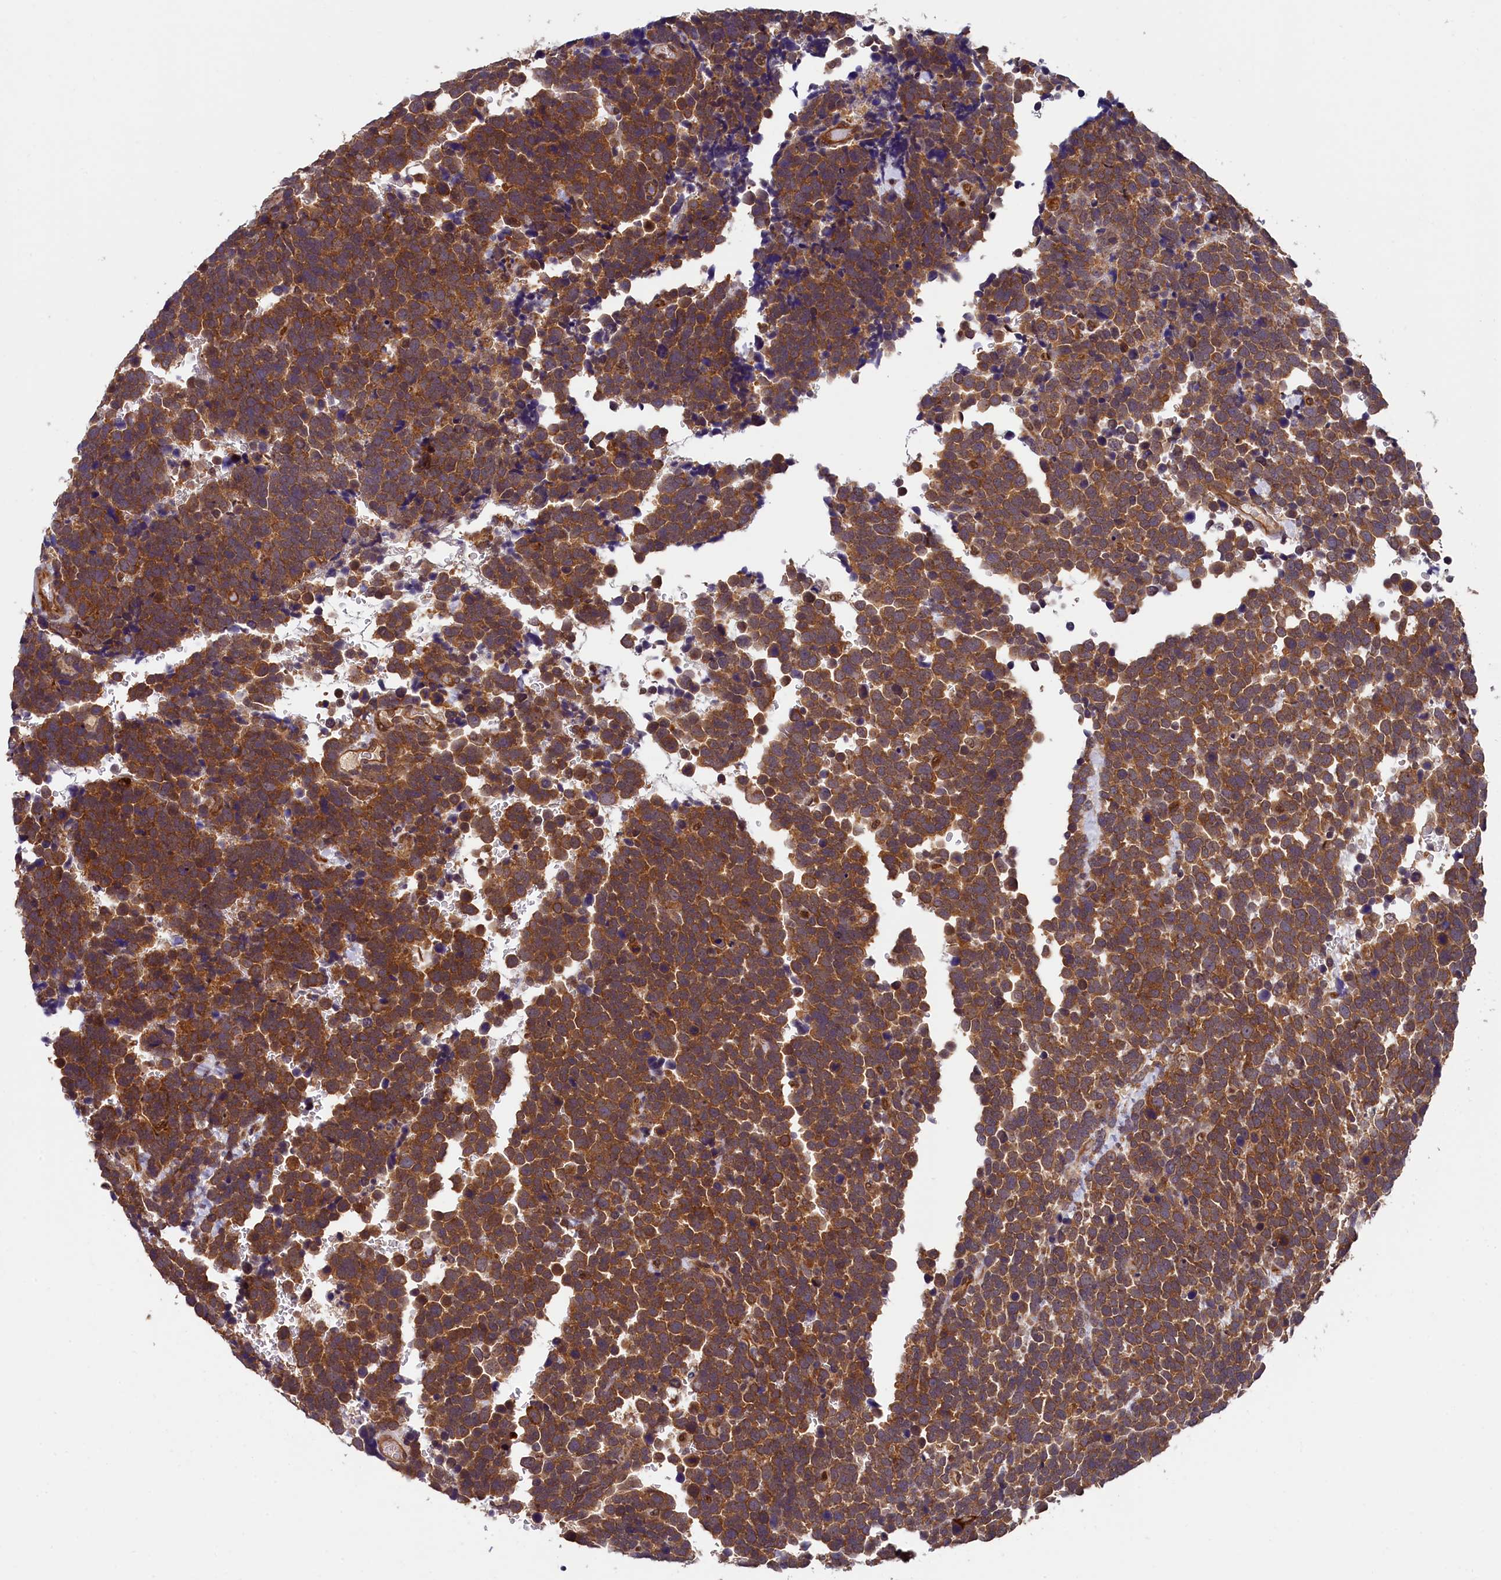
{"staining": {"intensity": "moderate", "quantity": ">75%", "location": "cytoplasmic/membranous"}, "tissue": "urothelial cancer", "cell_type": "Tumor cells", "image_type": "cancer", "snomed": [{"axis": "morphology", "description": "Urothelial carcinoma, High grade"}, {"axis": "topography", "description": "Urinary bladder"}], "caption": "Immunohistochemistry (IHC) image of human urothelial cancer stained for a protein (brown), which exhibits medium levels of moderate cytoplasmic/membranous staining in approximately >75% of tumor cells.", "gene": "ARL14EP", "patient": {"sex": "female", "age": 82}}